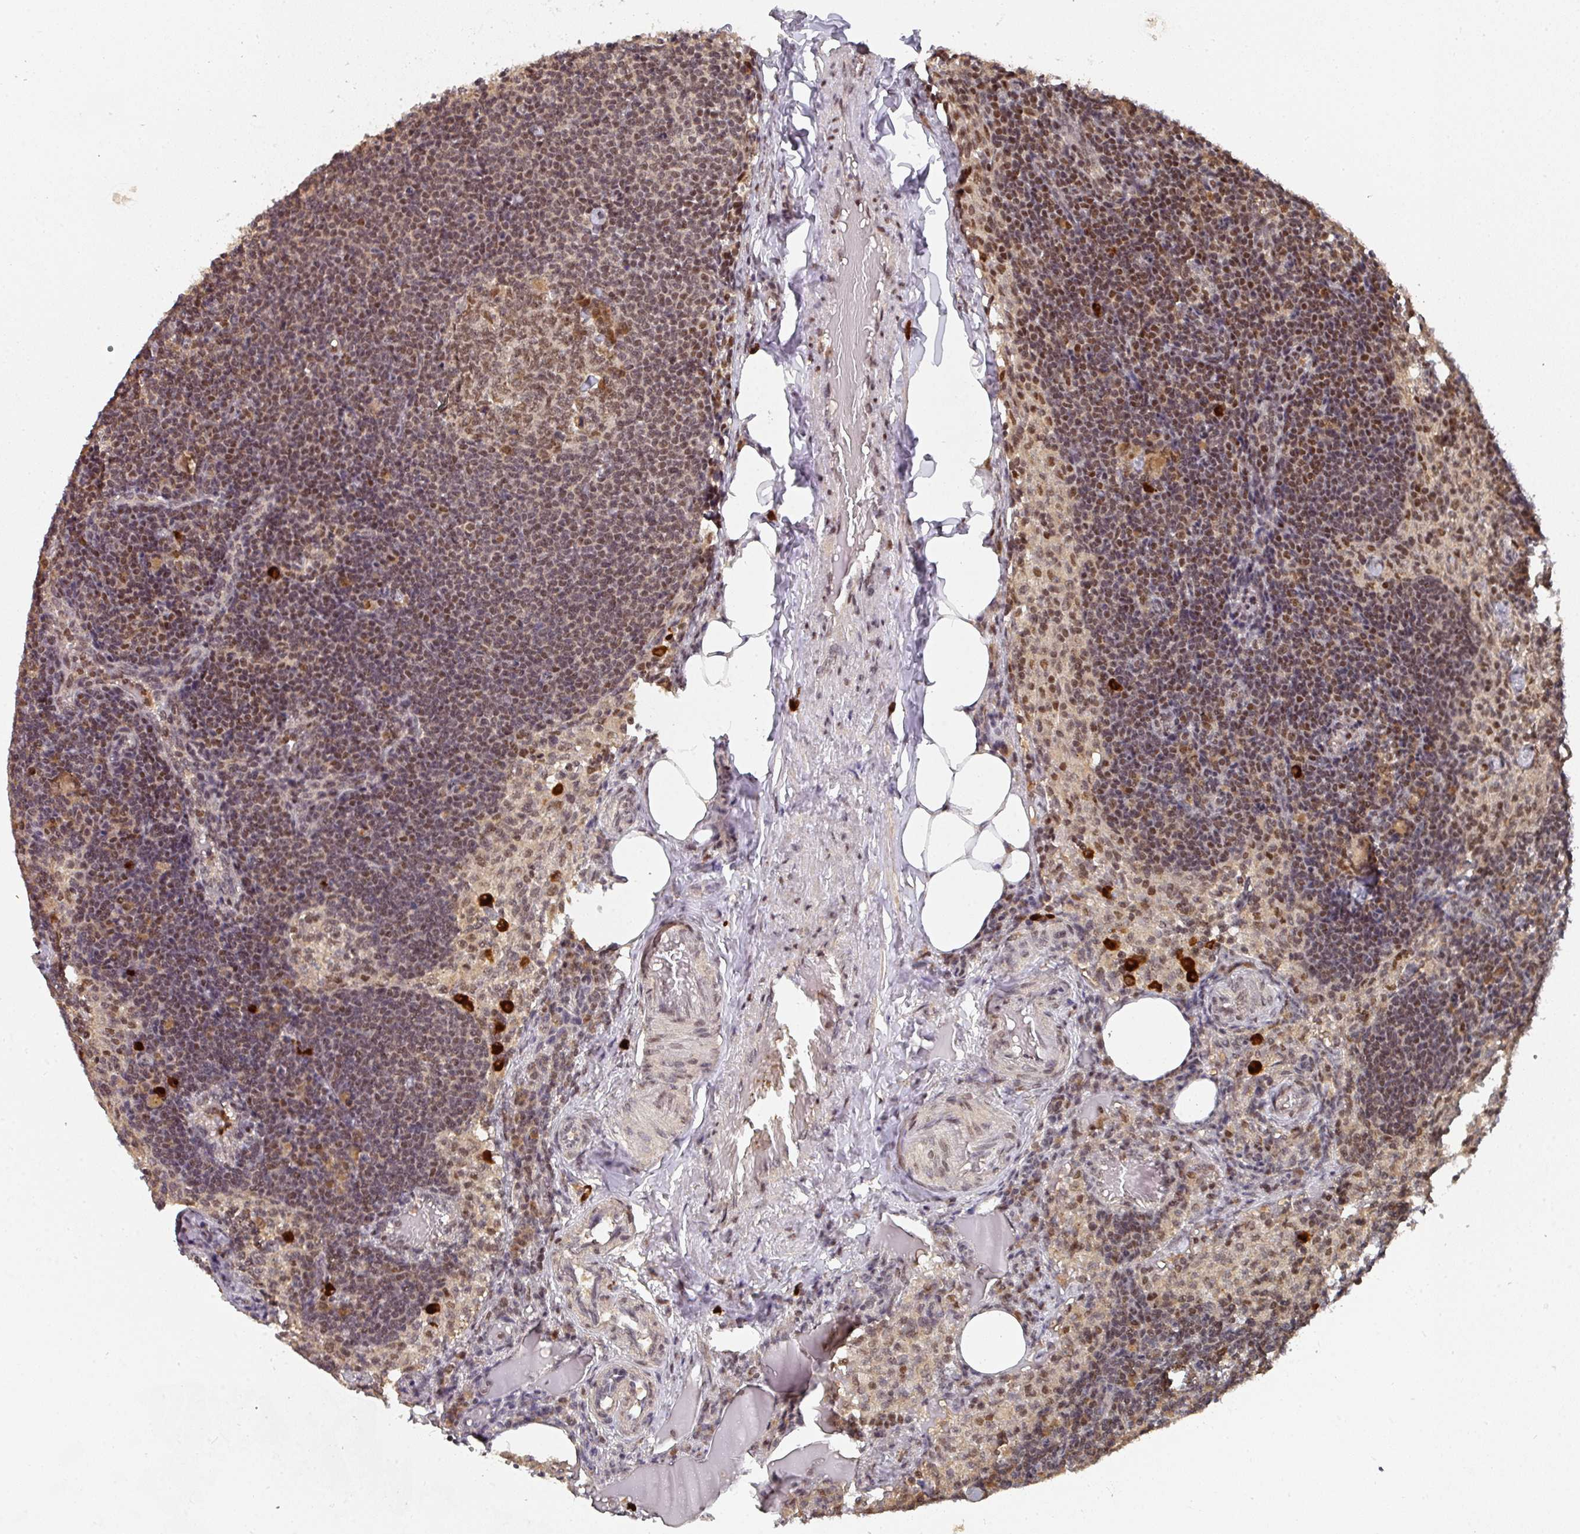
{"staining": {"intensity": "strong", "quantity": ">75%", "location": "nuclear"}, "tissue": "lymph node", "cell_type": "Germinal center cells", "image_type": "normal", "snomed": [{"axis": "morphology", "description": "Normal tissue, NOS"}, {"axis": "topography", "description": "Lymph node"}], "caption": "Germinal center cells exhibit high levels of strong nuclear expression in about >75% of cells in unremarkable human lymph node.", "gene": "DIDO1", "patient": {"sex": "male", "age": 49}}